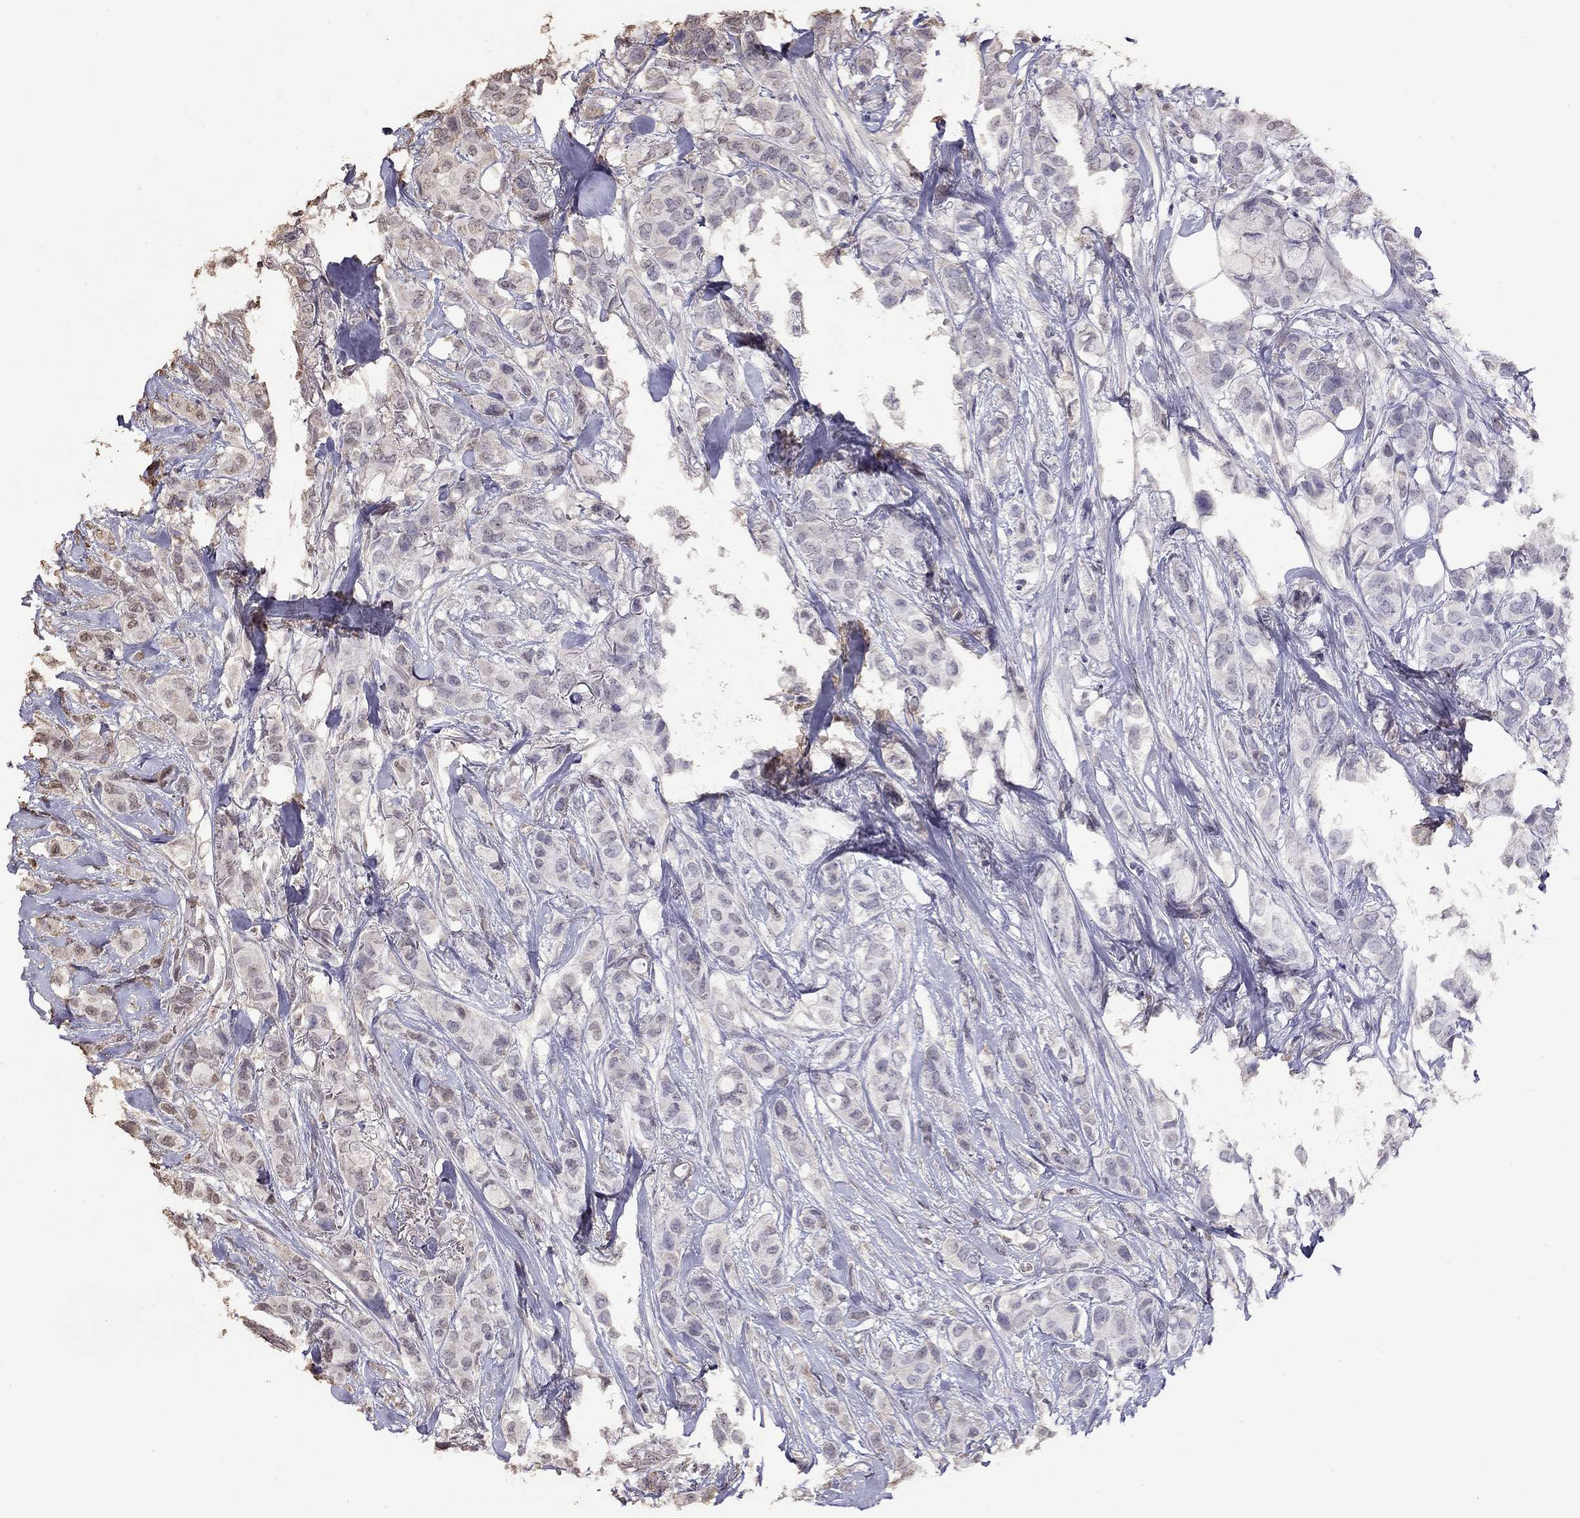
{"staining": {"intensity": "negative", "quantity": "none", "location": "none"}, "tissue": "breast cancer", "cell_type": "Tumor cells", "image_type": "cancer", "snomed": [{"axis": "morphology", "description": "Duct carcinoma"}, {"axis": "topography", "description": "Breast"}], "caption": "Tumor cells are negative for protein expression in human breast cancer.", "gene": "SUN3", "patient": {"sex": "female", "age": 85}}